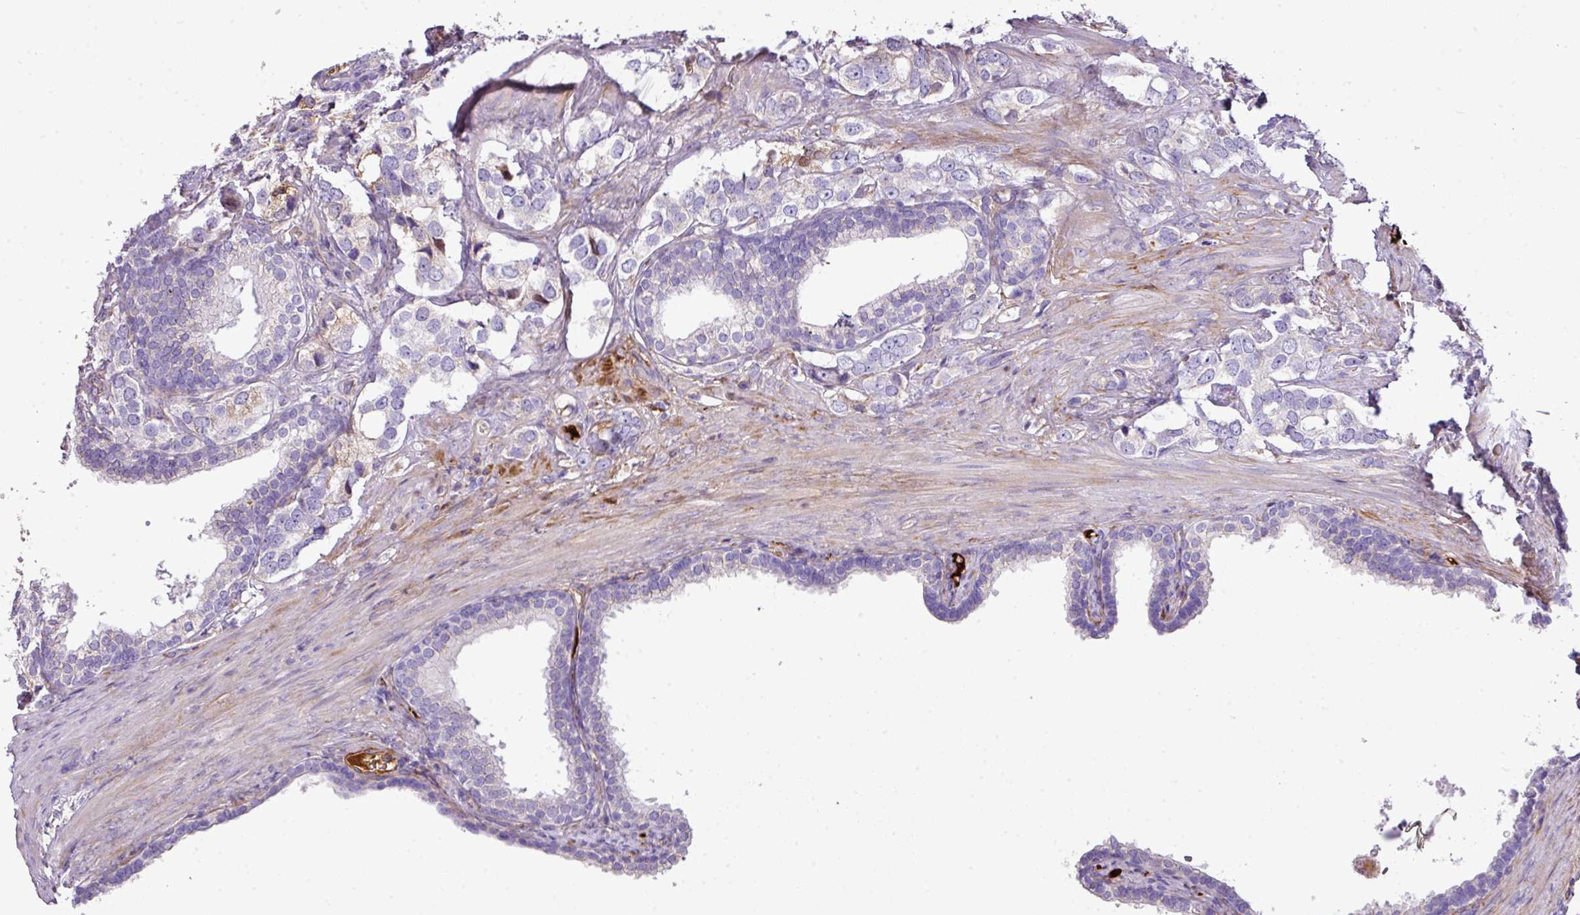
{"staining": {"intensity": "negative", "quantity": "none", "location": "none"}, "tissue": "prostate cancer", "cell_type": "Tumor cells", "image_type": "cancer", "snomed": [{"axis": "morphology", "description": "Adenocarcinoma, High grade"}, {"axis": "topography", "description": "Prostate"}], "caption": "A high-resolution micrograph shows IHC staining of prostate cancer (high-grade adenocarcinoma), which shows no significant staining in tumor cells. (DAB IHC with hematoxylin counter stain).", "gene": "CTXN2", "patient": {"sex": "male", "age": 66}}